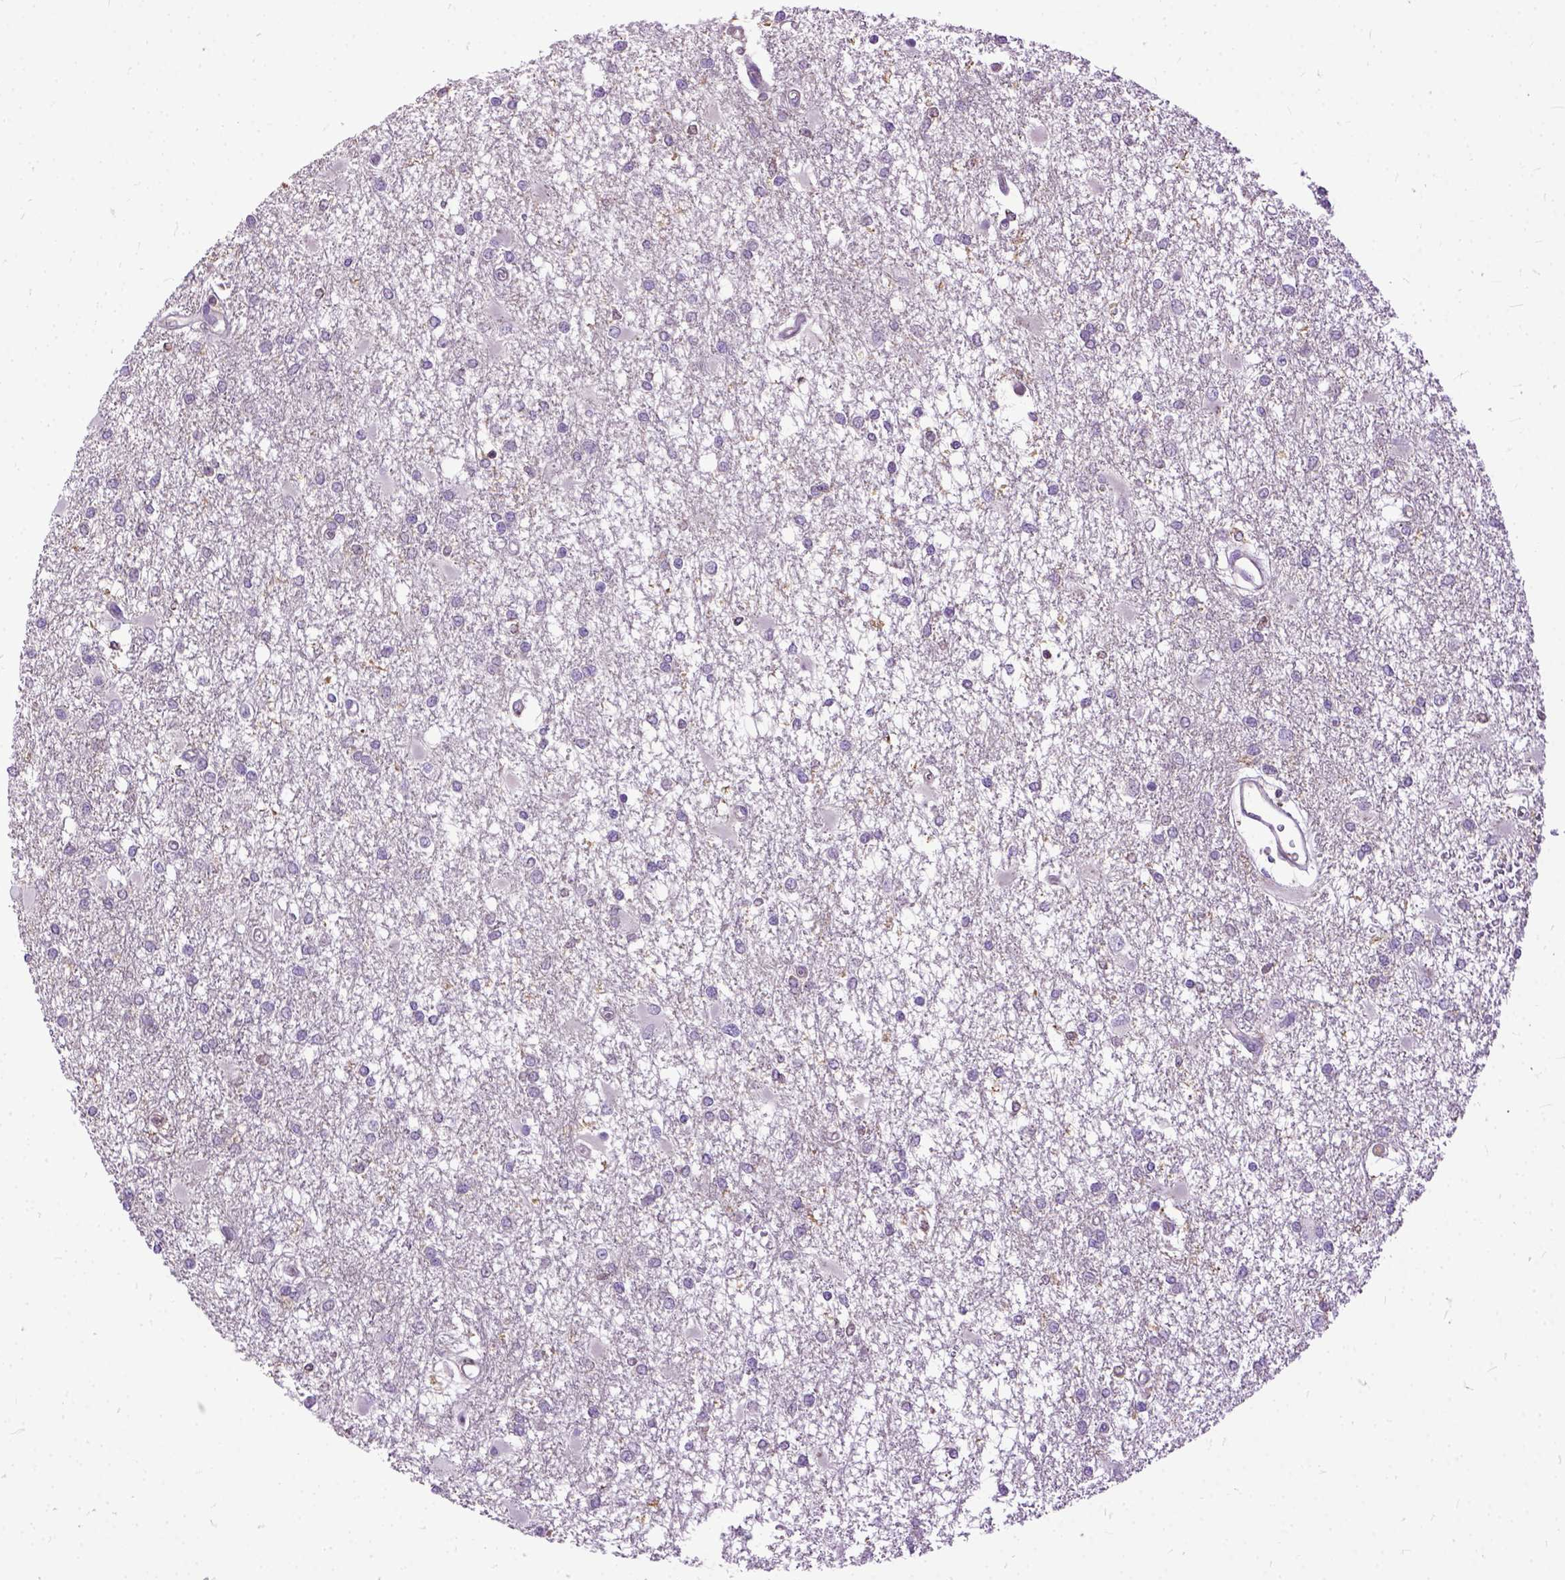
{"staining": {"intensity": "weak", "quantity": "<25%", "location": "nuclear"}, "tissue": "glioma", "cell_type": "Tumor cells", "image_type": "cancer", "snomed": [{"axis": "morphology", "description": "Glioma, malignant, High grade"}, {"axis": "topography", "description": "Cerebral cortex"}], "caption": "High power microscopy image of an immunohistochemistry photomicrograph of malignant high-grade glioma, revealing no significant staining in tumor cells.", "gene": "NAMPT", "patient": {"sex": "male", "age": 79}}